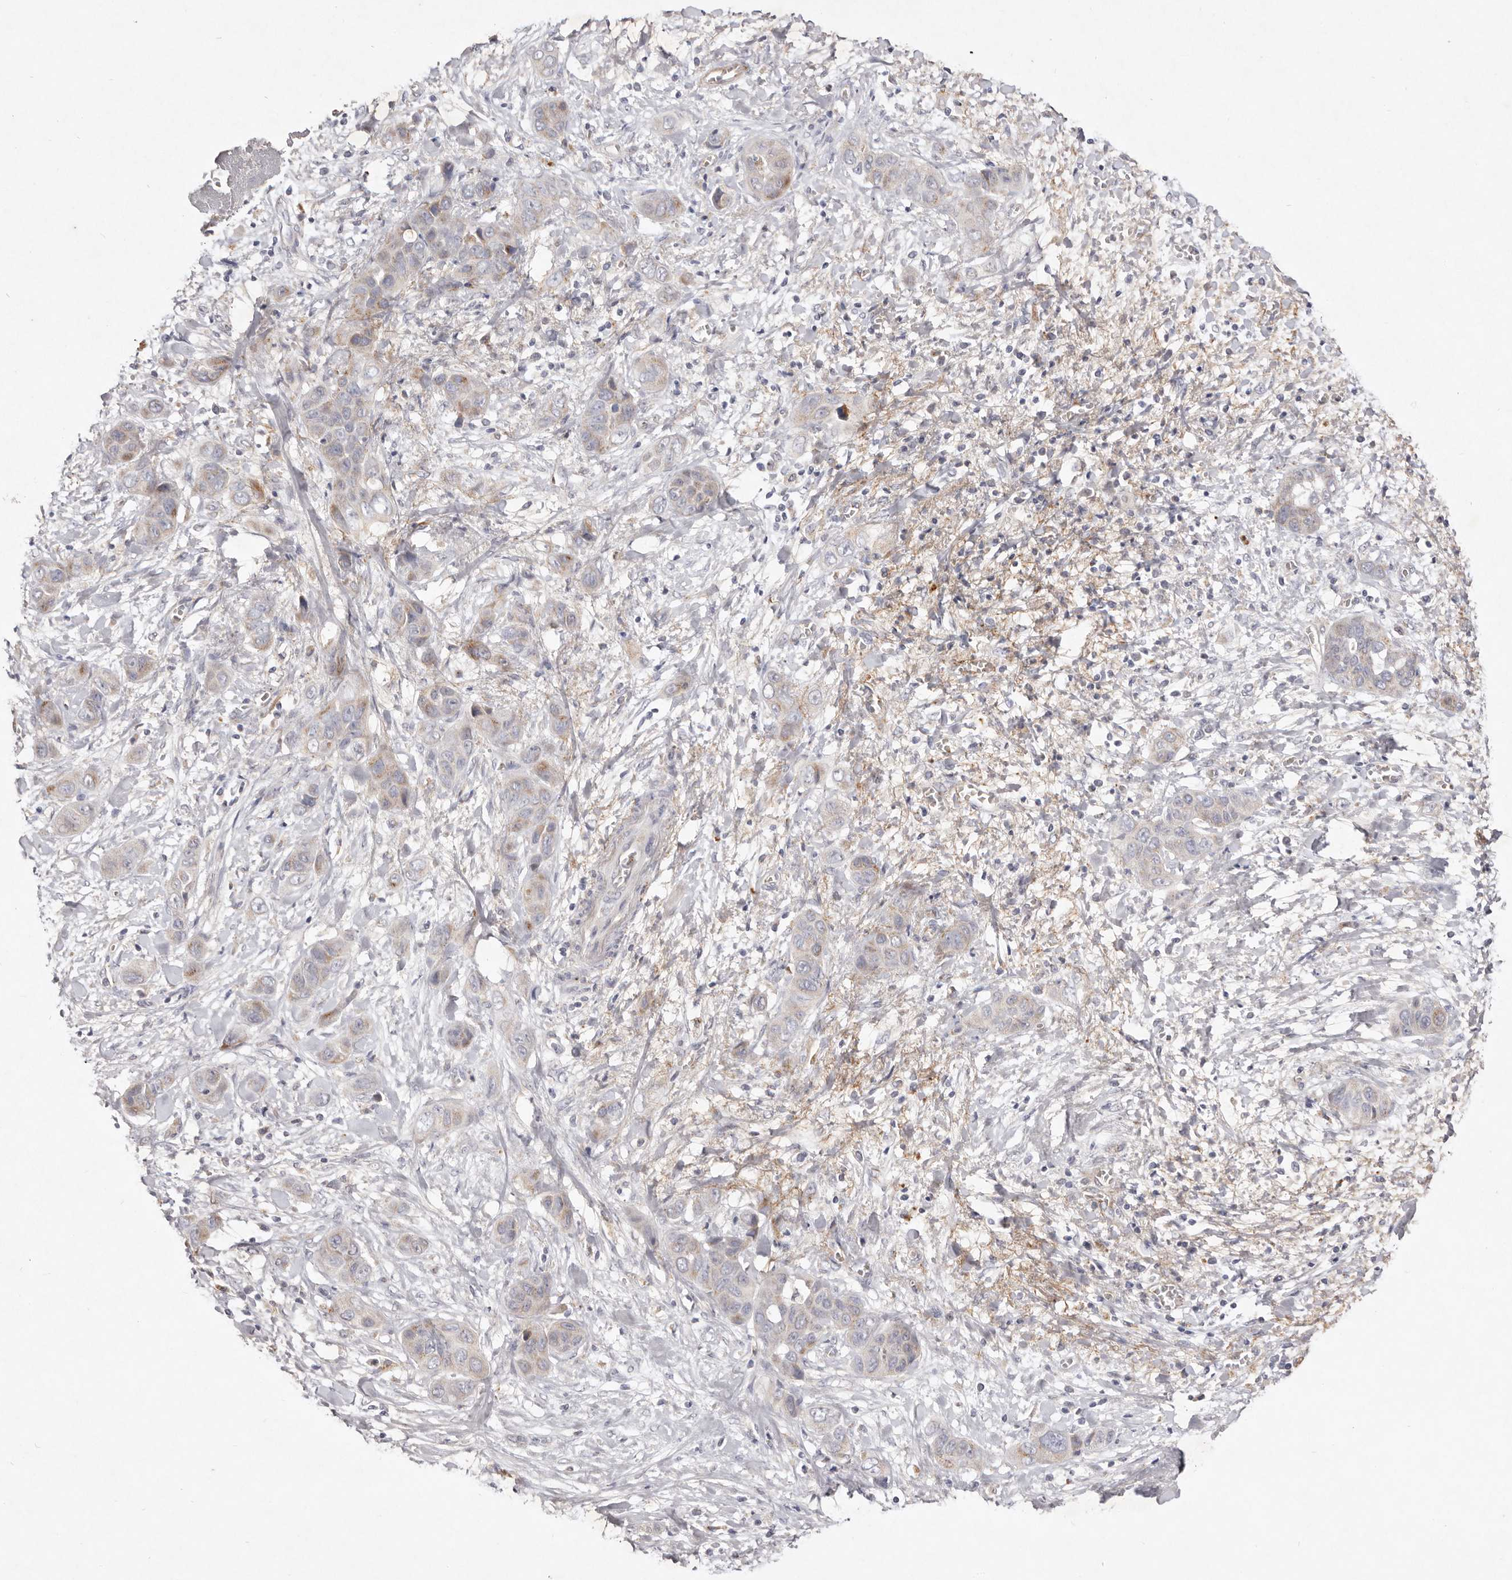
{"staining": {"intensity": "weak", "quantity": "<25%", "location": "cytoplasmic/membranous"}, "tissue": "liver cancer", "cell_type": "Tumor cells", "image_type": "cancer", "snomed": [{"axis": "morphology", "description": "Cholangiocarcinoma"}, {"axis": "topography", "description": "Liver"}], "caption": "Liver cancer (cholangiocarcinoma) stained for a protein using immunohistochemistry shows no expression tumor cells.", "gene": "USP24", "patient": {"sex": "female", "age": 52}}